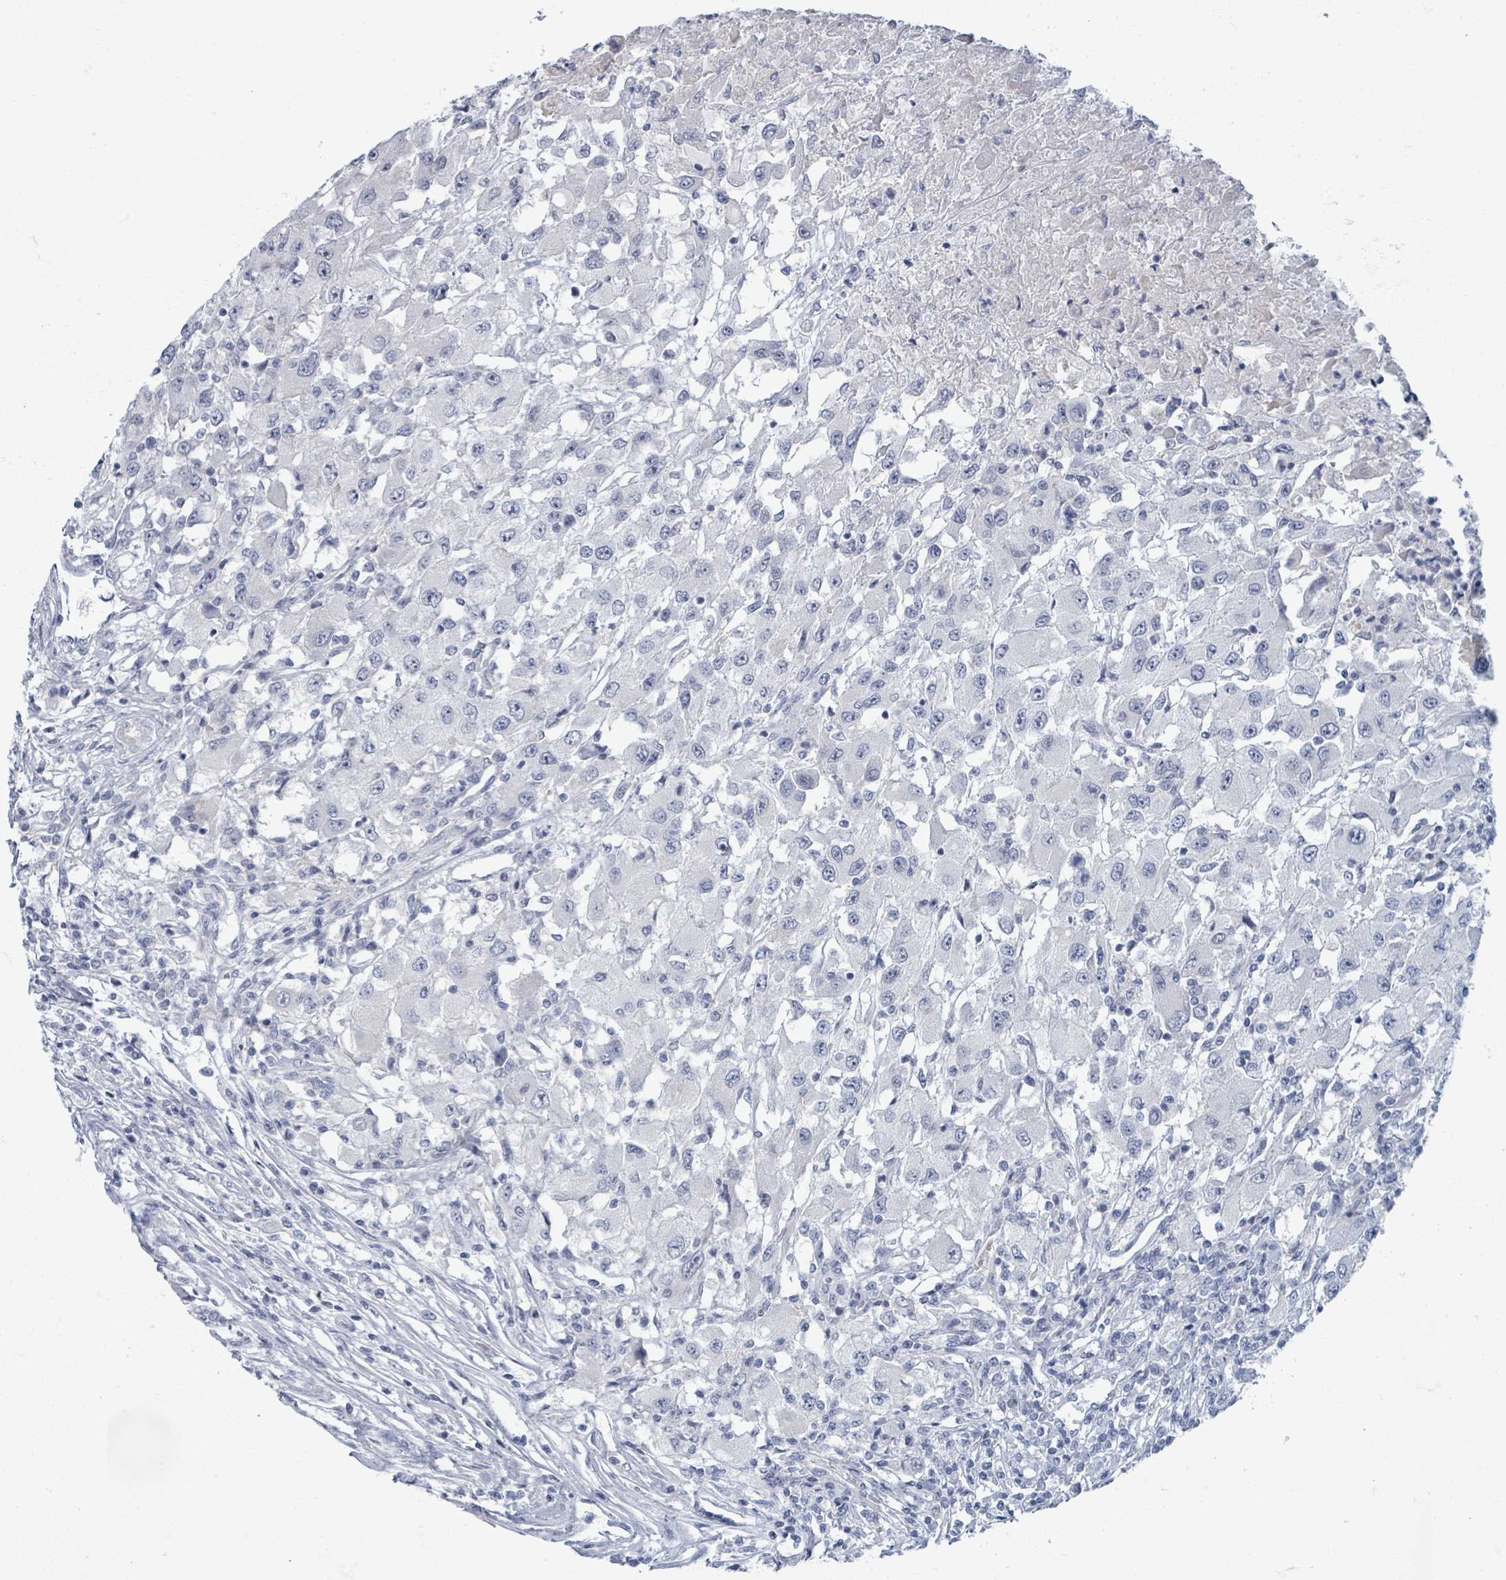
{"staining": {"intensity": "negative", "quantity": "none", "location": "none"}, "tissue": "renal cancer", "cell_type": "Tumor cells", "image_type": "cancer", "snomed": [{"axis": "morphology", "description": "Adenocarcinoma, NOS"}, {"axis": "topography", "description": "Kidney"}], "caption": "Immunohistochemical staining of renal cancer displays no significant positivity in tumor cells.", "gene": "WNT11", "patient": {"sex": "female", "age": 67}}